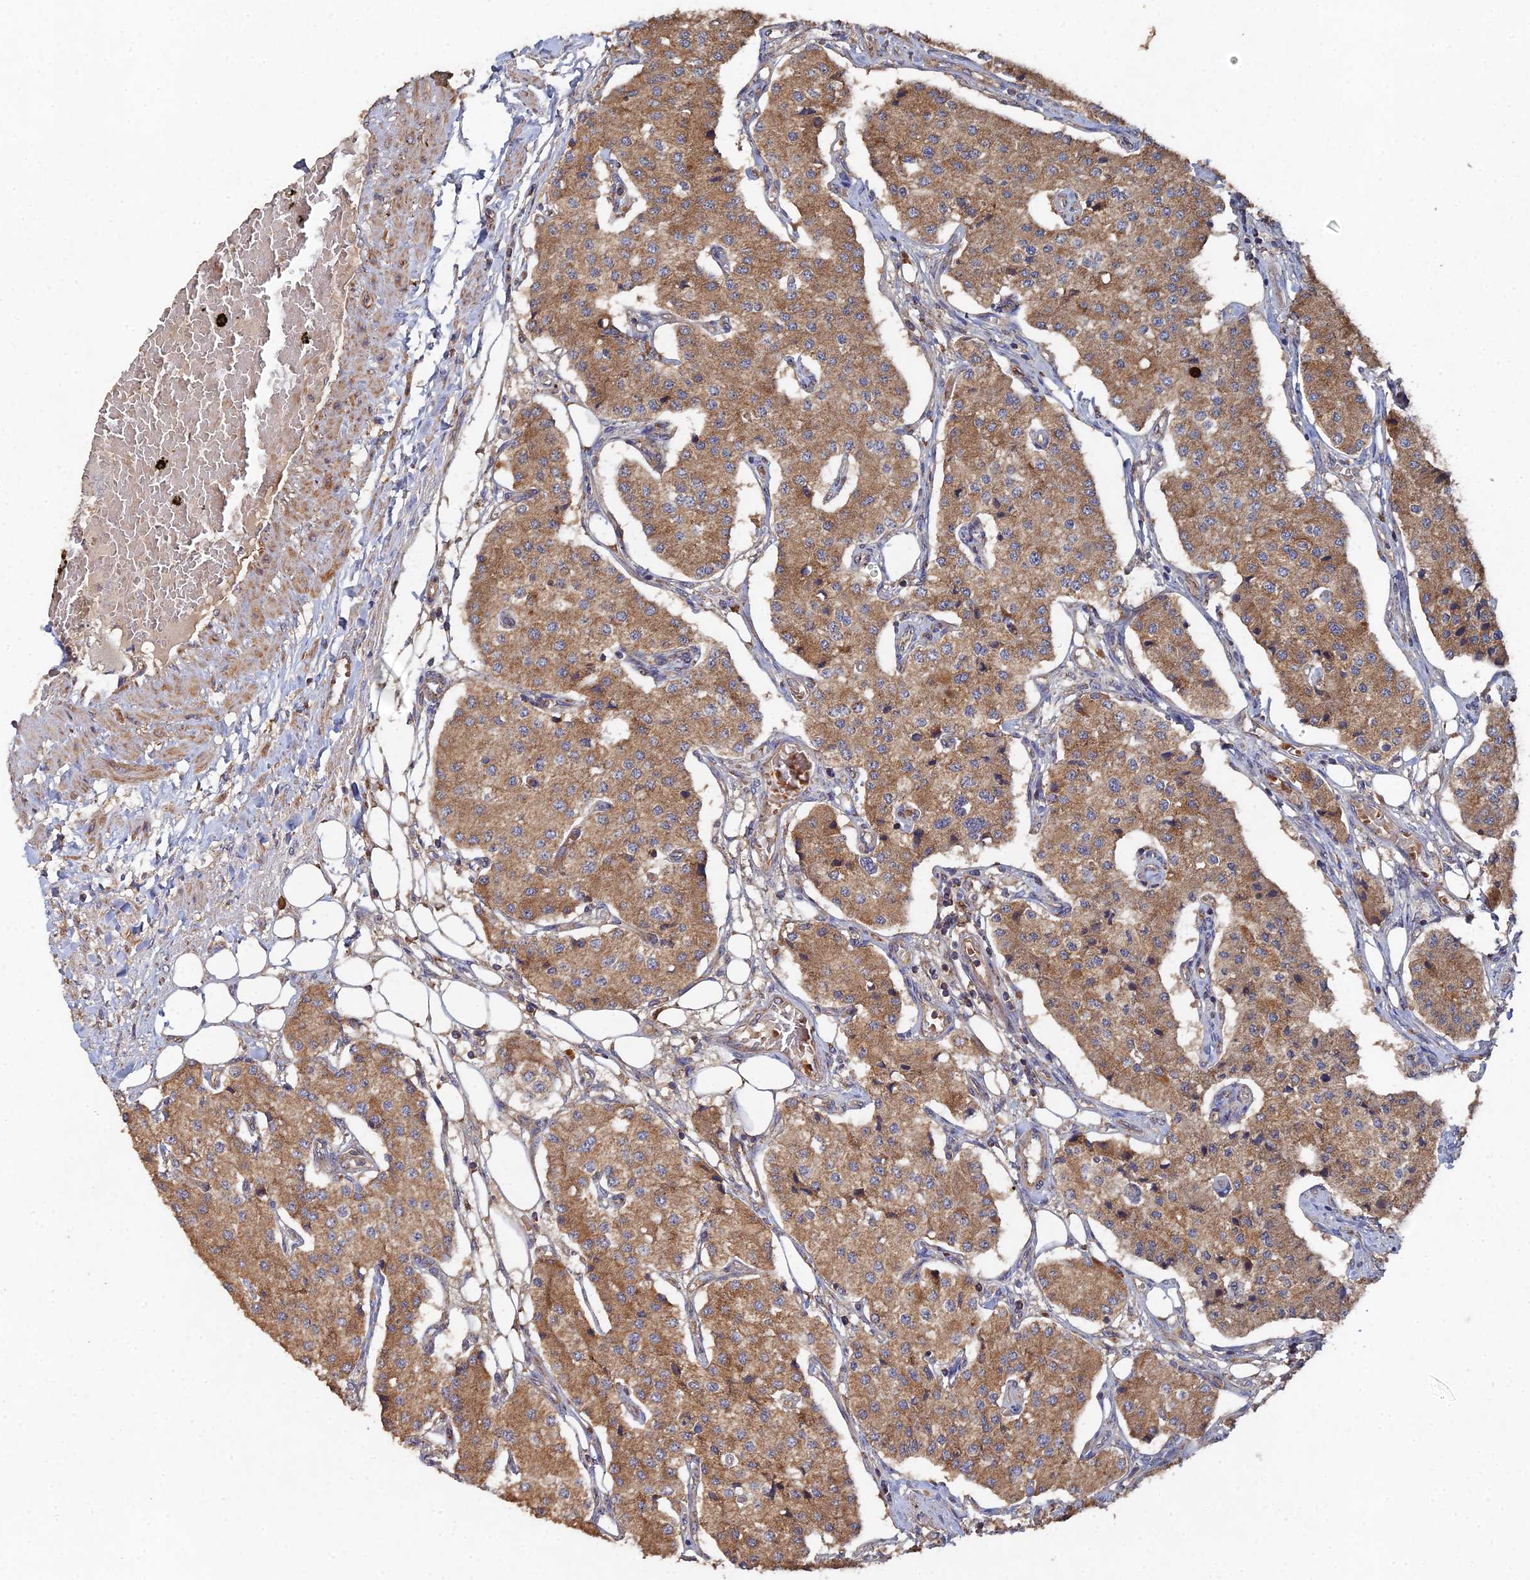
{"staining": {"intensity": "moderate", "quantity": ">75%", "location": "cytoplasmic/membranous"}, "tissue": "carcinoid", "cell_type": "Tumor cells", "image_type": "cancer", "snomed": [{"axis": "morphology", "description": "Carcinoid, malignant, NOS"}, {"axis": "topography", "description": "Colon"}], "caption": "A high-resolution histopathology image shows IHC staining of carcinoid, which displays moderate cytoplasmic/membranous expression in about >75% of tumor cells.", "gene": "SPANXN4", "patient": {"sex": "female", "age": 52}}